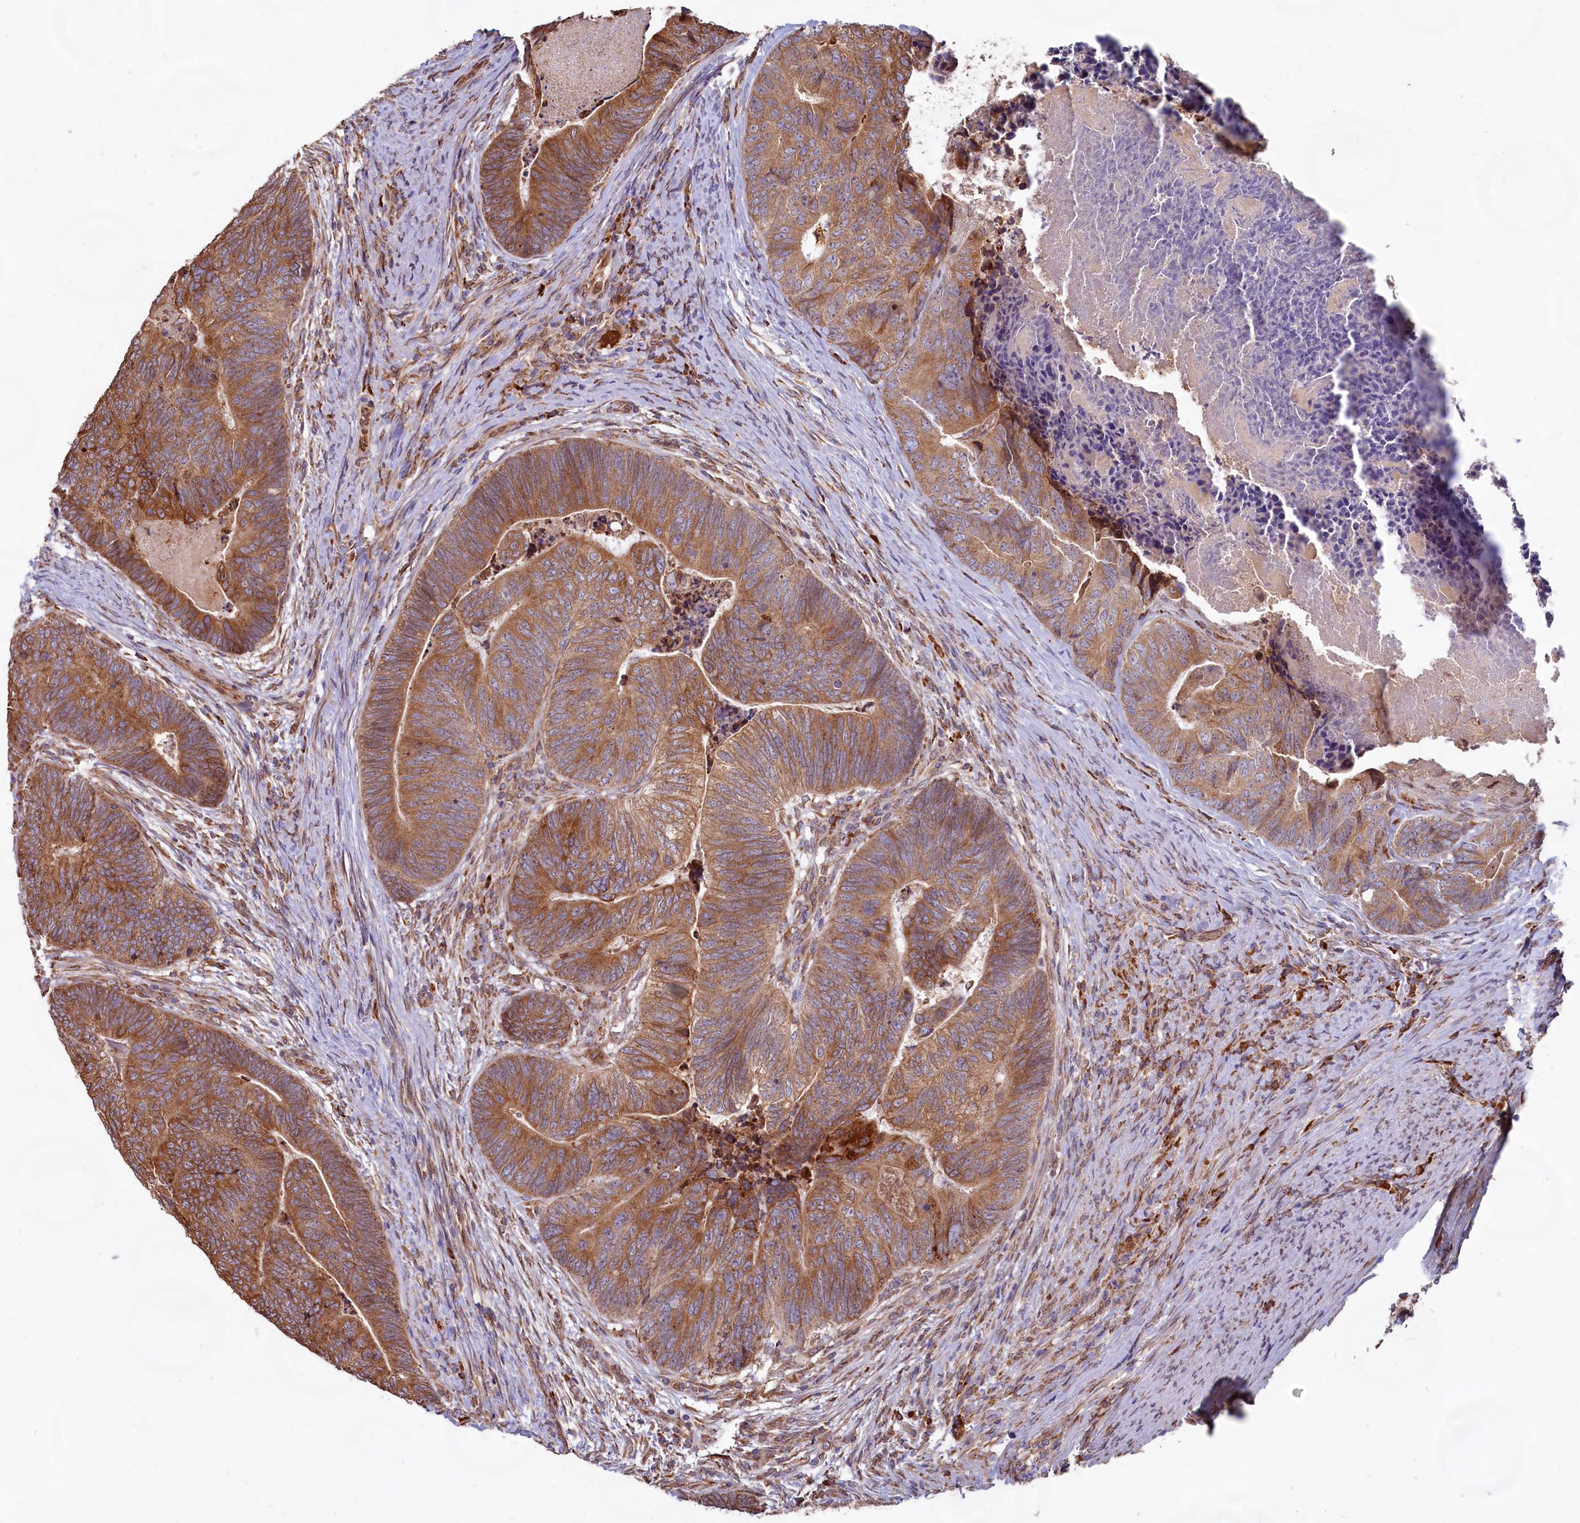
{"staining": {"intensity": "strong", "quantity": ">75%", "location": "cytoplasmic/membranous"}, "tissue": "colorectal cancer", "cell_type": "Tumor cells", "image_type": "cancer", "snomed": [{"axis": "morphology", "description": "Adenocarcinoma, NOS"}, {"axis": "topography", "description": "Colon"}], "caption": "Immunohistochemical staining of colorectal cancer displays strong cytoplasmic/membranous protein staining in about >75% of tumor cells.", "gene": "TBC1D19", "patient": {"sex": "female", "age": 67}}